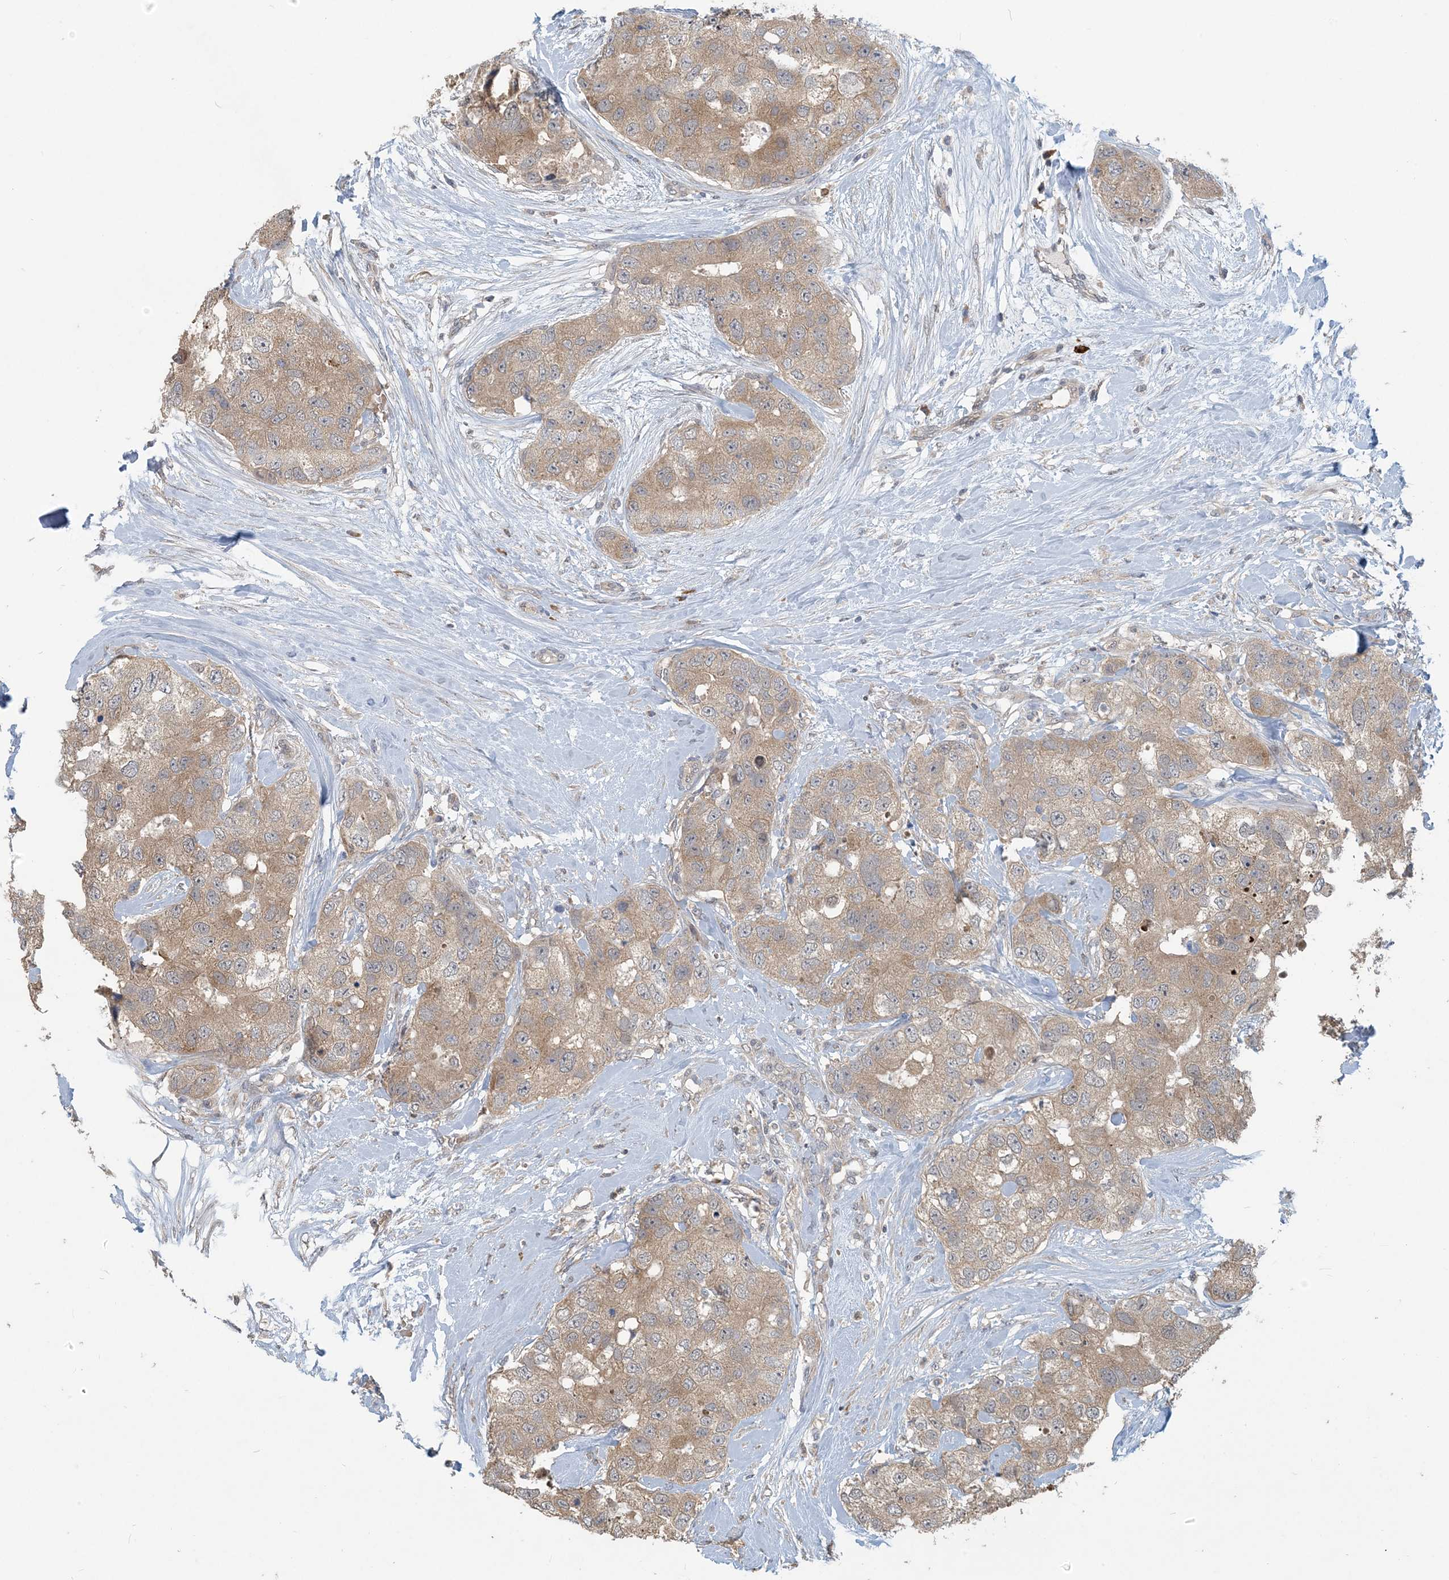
{"staining": {"intensity": "moderate", "quantity": ">75%", "location": "cytoplasmic/membranous"}, "tissue": "breast cancer", "cell_type": "Tumor cells", "image_type": "cancer", "snomed": [{"axis": "morphology", "description": "Duct carcinoma"}, {"axis": "topography", "description": "Breast"}], "caption": "Invasive ductal carcinoma (breast) tissue exhibits moderate cytoplasmic/membranous positivity in about >75% of tumor cells, visualized by immunohistochemistry. The protein is shown in brown color, while the nuclei are stained blue.", "gene": "PUSL1", "patient": {"sex": "female", "age": 62}}